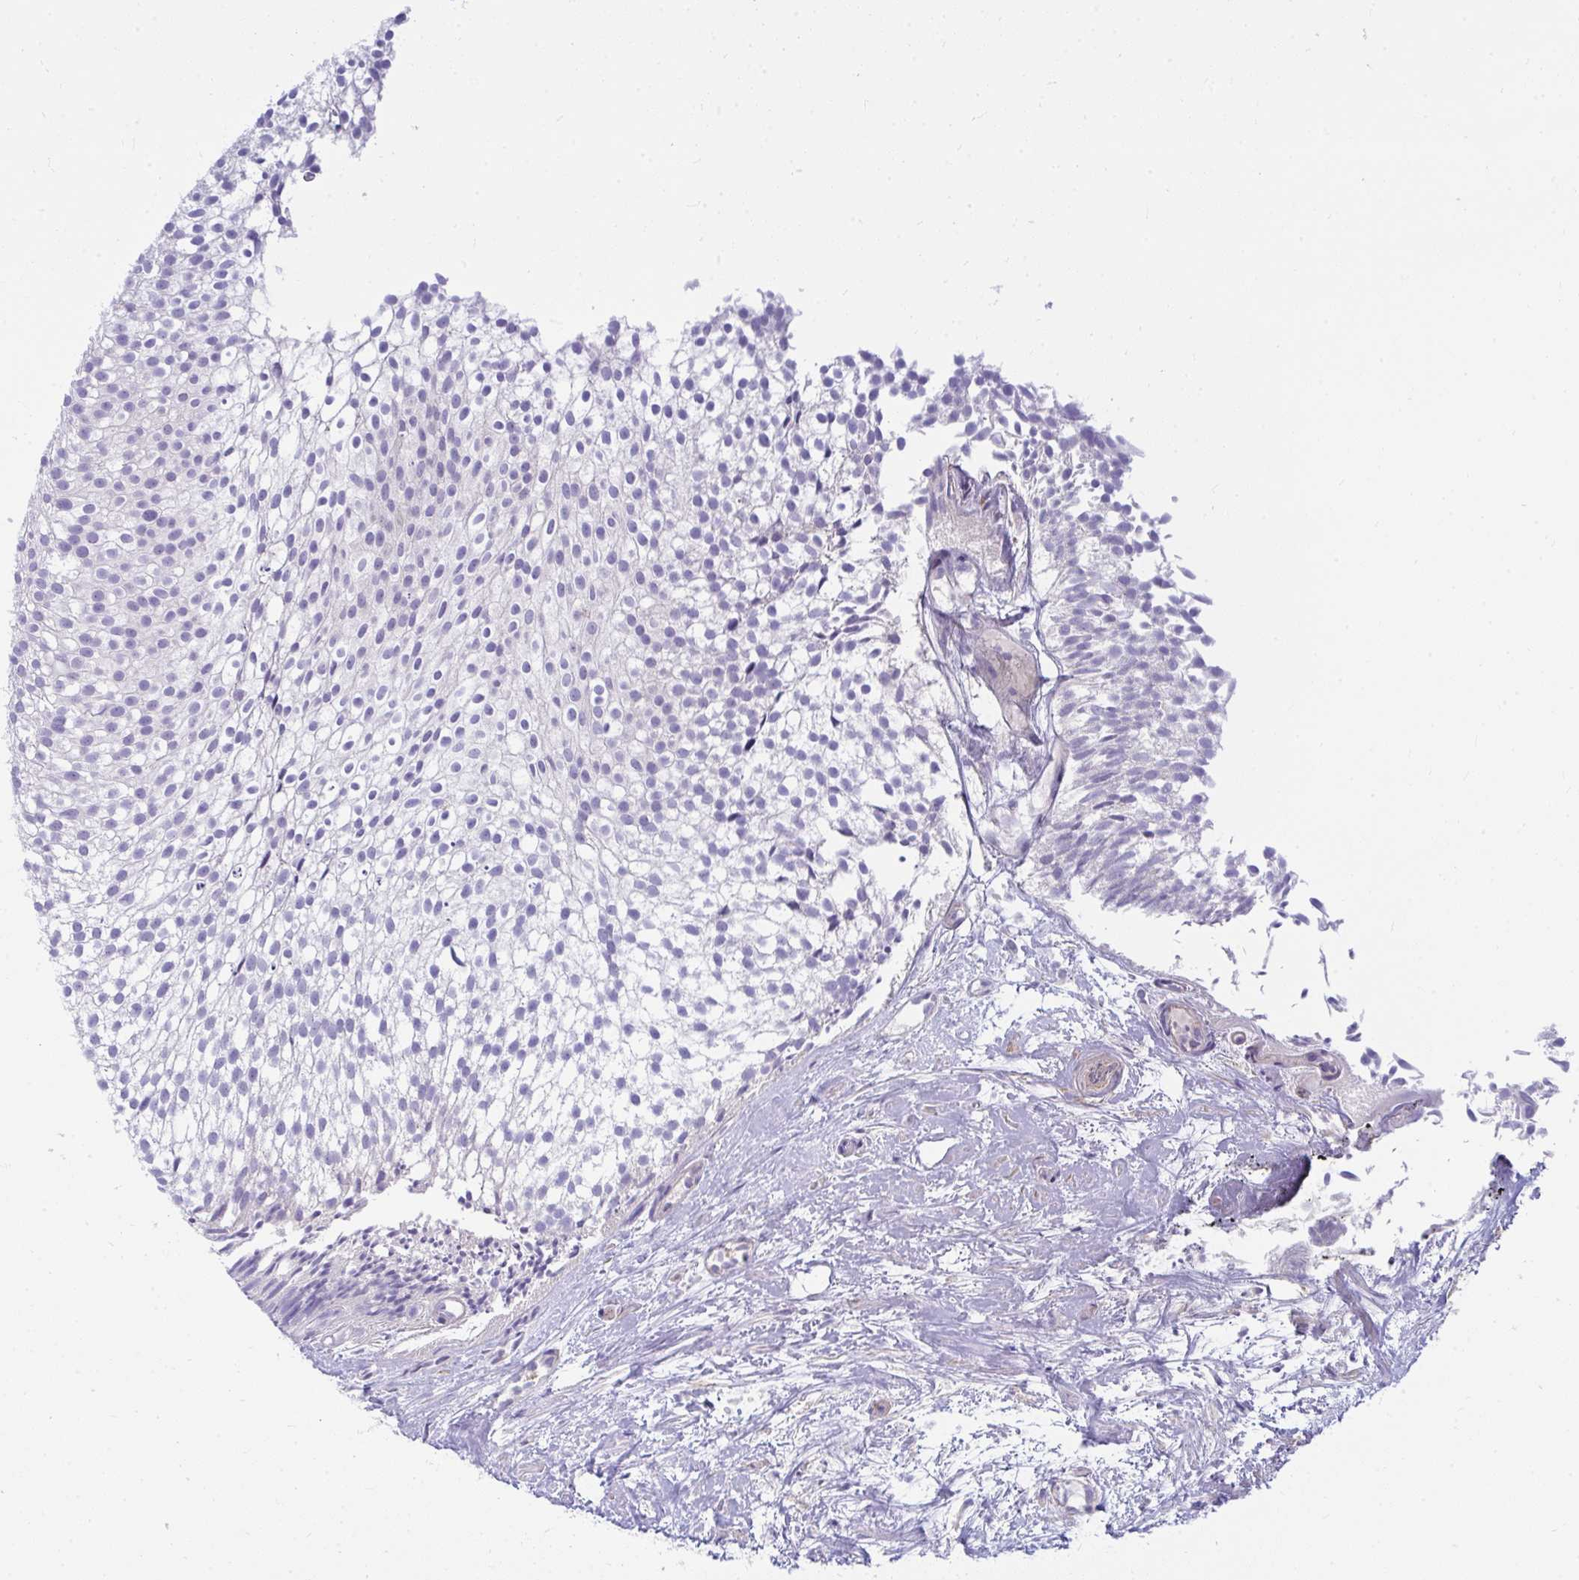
{"staining": {"intensity": "negative", "quantity": "none", "location": "none"}, "tissue": "urothelial cancer", "cell_type": "Tumor cells", "image_type": "cancer", "snomed": [{"axis": "morphology", "description": "Urothelial carcinoma, Low grade"}, {"axis": "topography", "description": "Urinary bladder"}], "caption": "Tumor cells are negative for brown protein staining in urothelial cancer.", "gene": "LRRC36", "patient": {"sex": "male", "age": 91}}